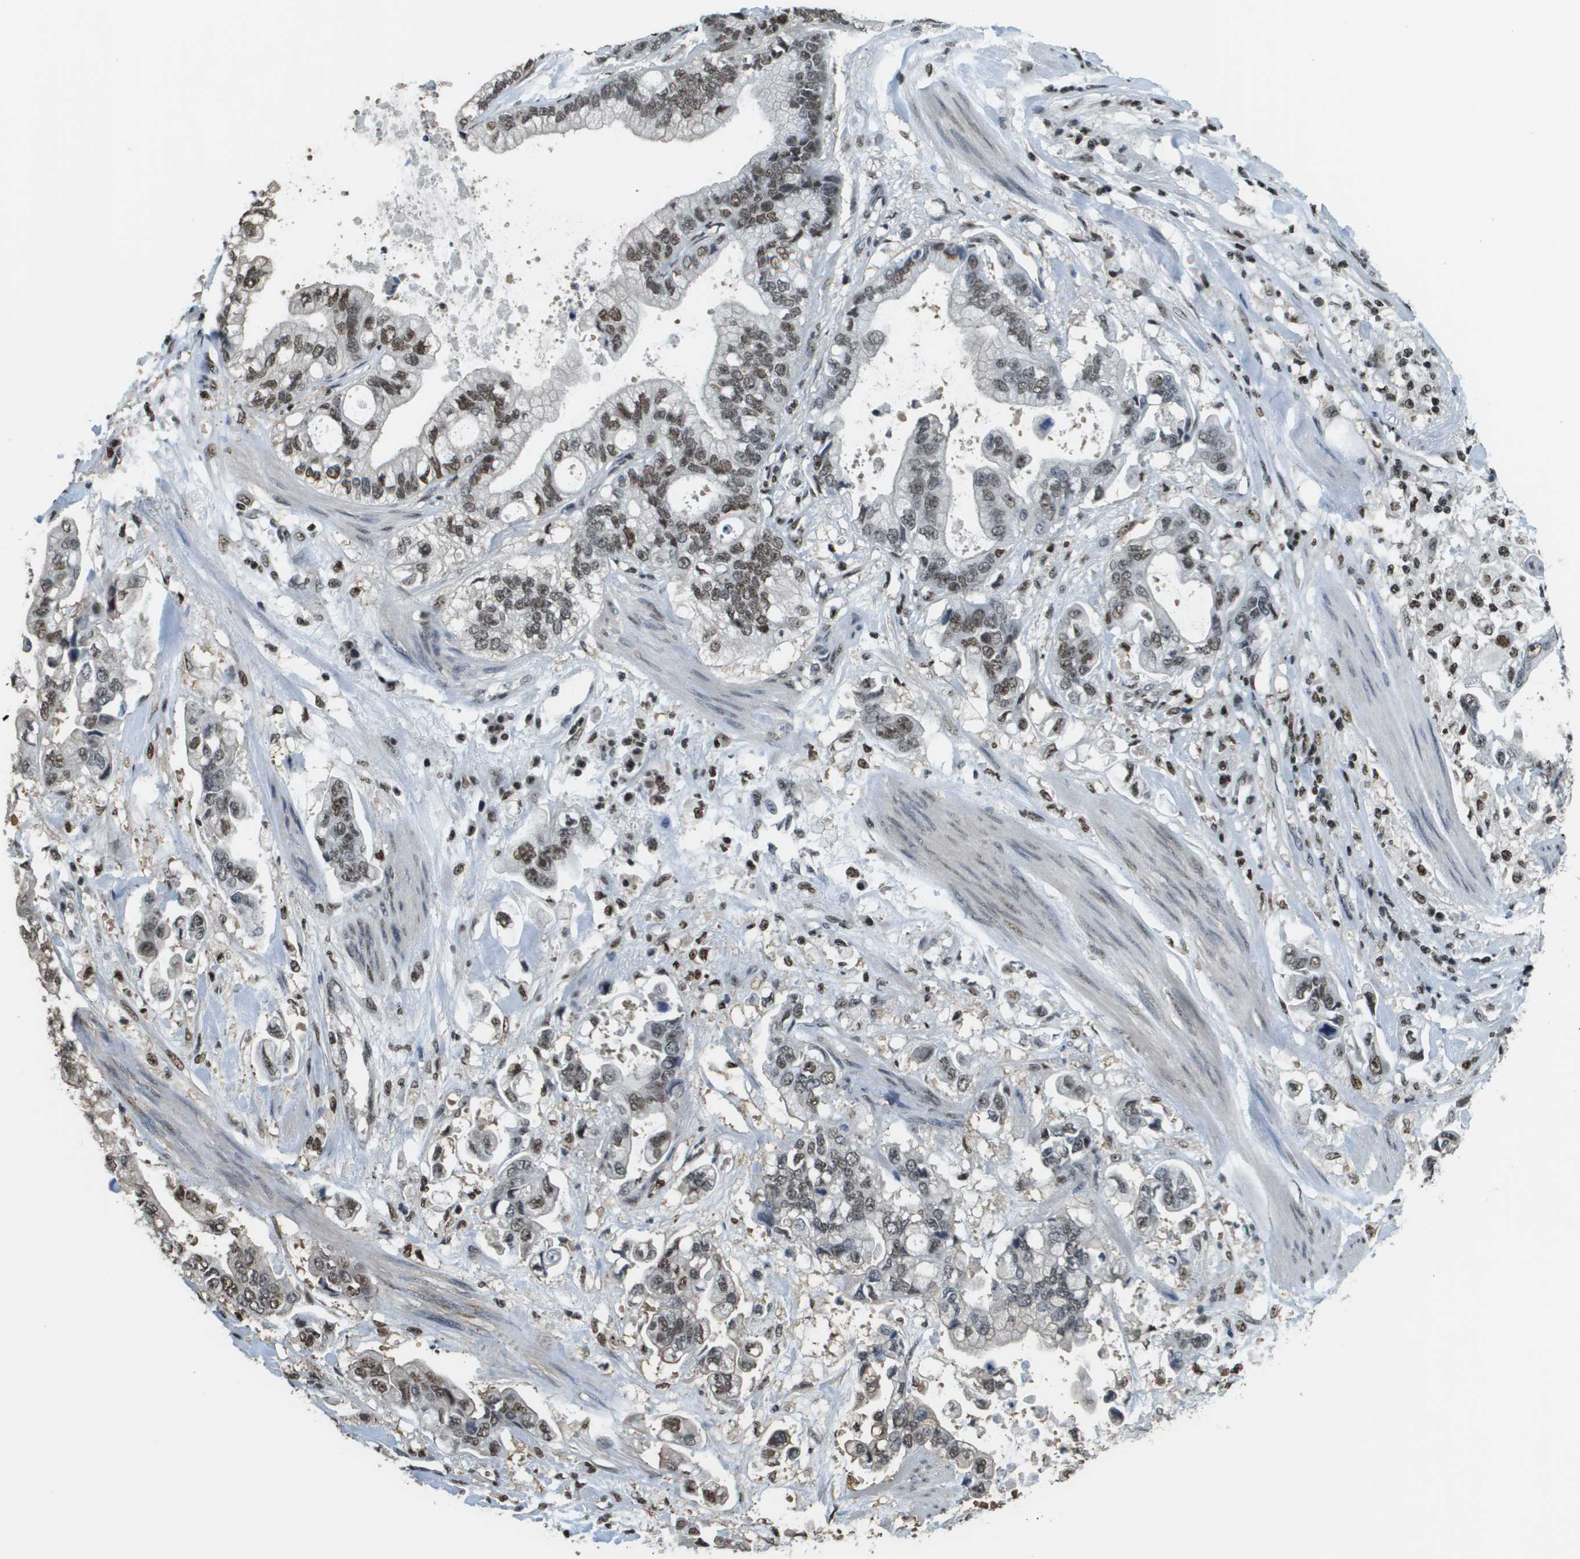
{"staining": {"intensity": "moderate", "quantity": ">75%", "location": "nuclear"}, "tissue": "stomach cancer", "cell_type": "Tumor cells", "image_type": "cancer", "snomed": [{"axis": "morphology", "description": "Normal tissue, NOS"}, {"axis": "morphology", "description": "Adenocarcinoma, NOS"}, {"axis": "topography", "description": "Stomach"}], "caption": "A micrograph of stomach cancer stained for a protein shows moderate nuclear brown staining in tumor cells.", "gene": "SP100", "patient": {"sex": "male", "age": 62}}